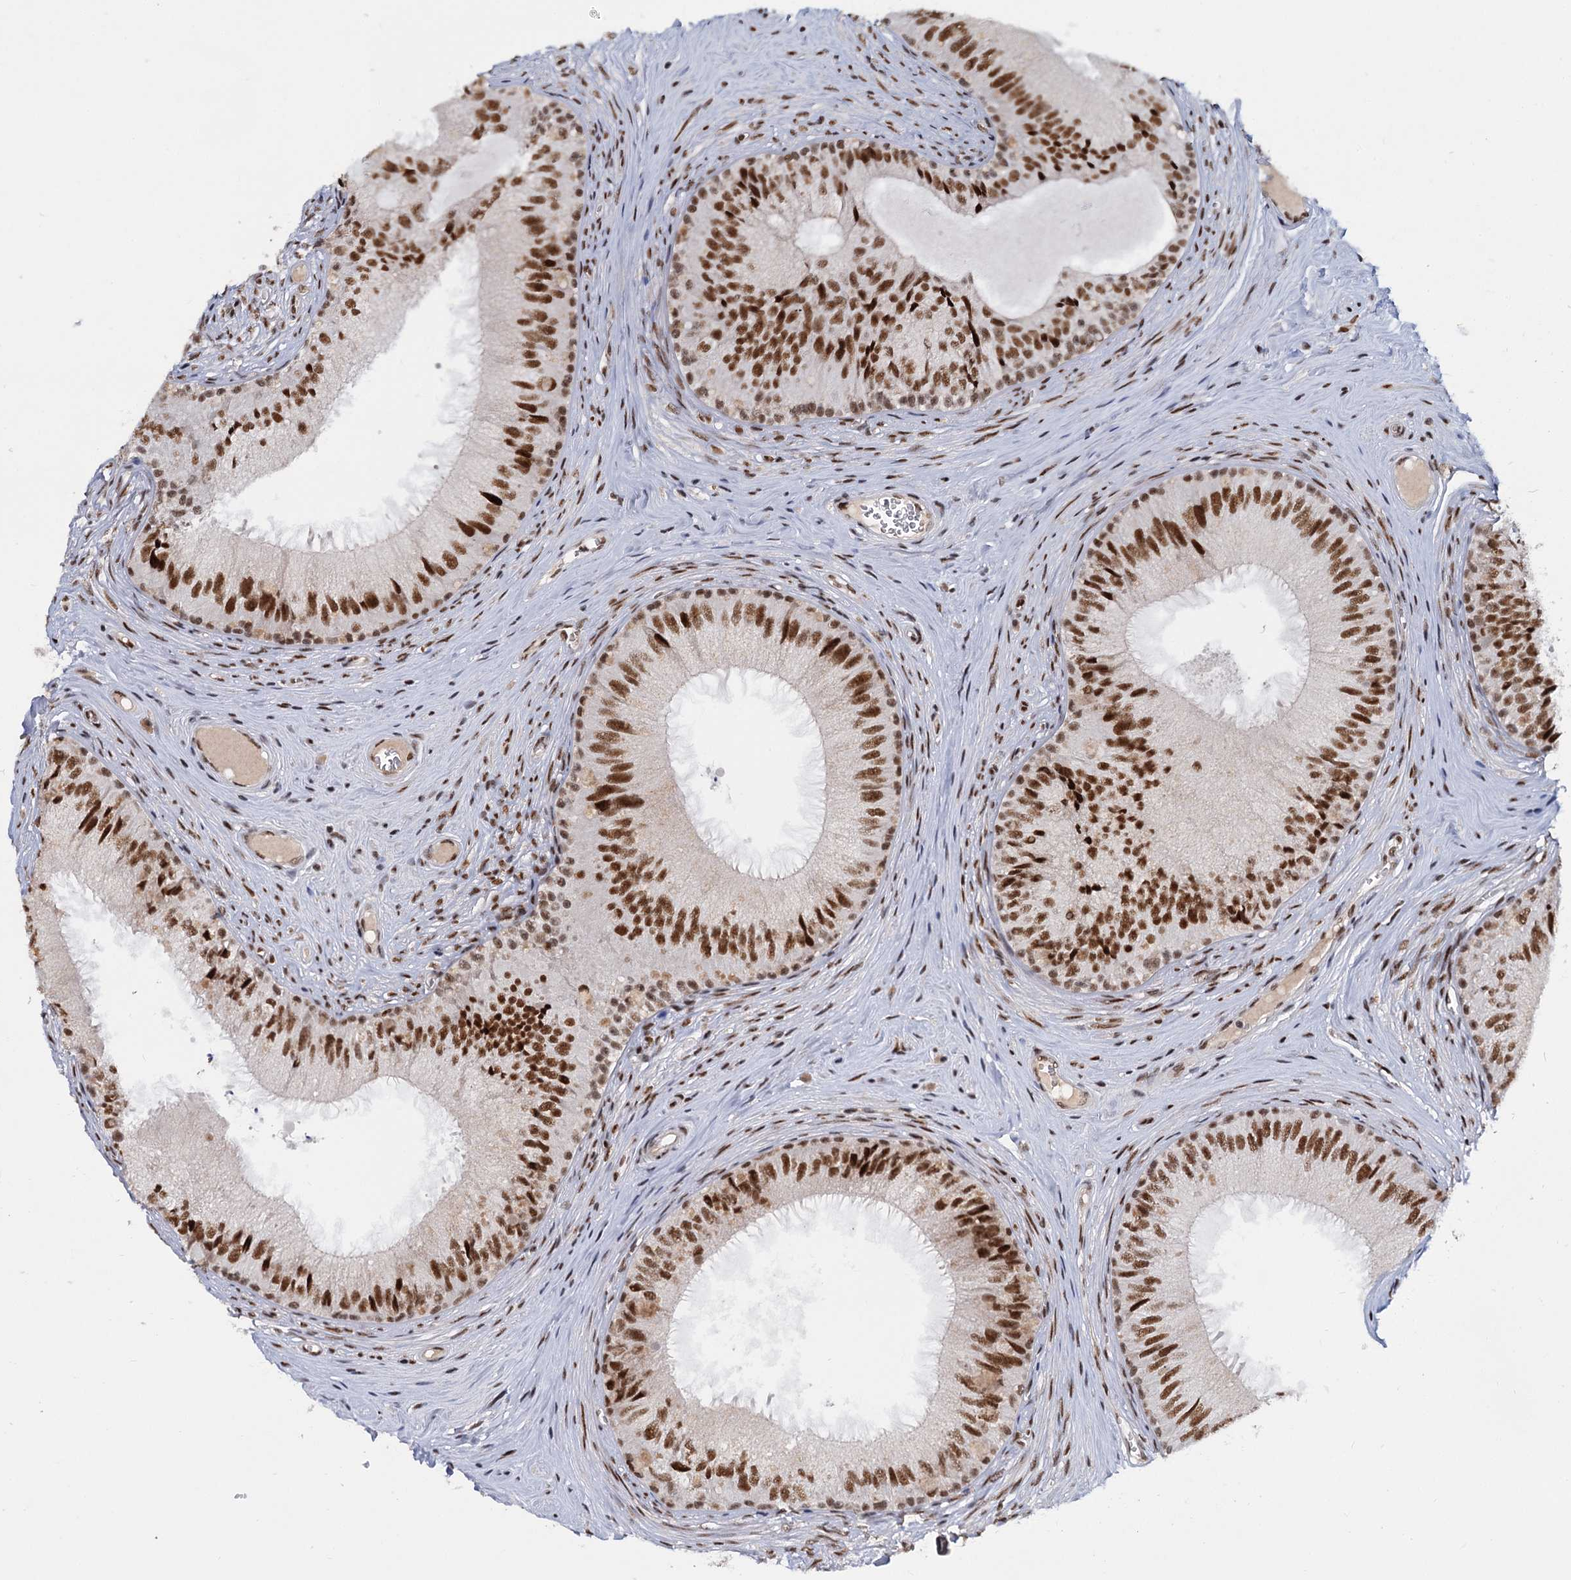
{"staining": {"intensity": "strong", "quantity": ">75%", "location": "nuclear"}, "tissue": "epididymis", "cell_type": "Glandular cells", "image_type": "normal", "snomed": [{"axis": "morphology", "description": "Normal tissue, NOS"}, {"axis": "topography", "description": "Epididymis"}], "caption": "Benign epididymis exhibits strong nuclear expression in approximately >75% of glandular cells Immunohistochemistry stains the protein in brown and the nuclei are stained blue..", "gene": "WBP4", "patient": {"sex": "male", "age": 46}}